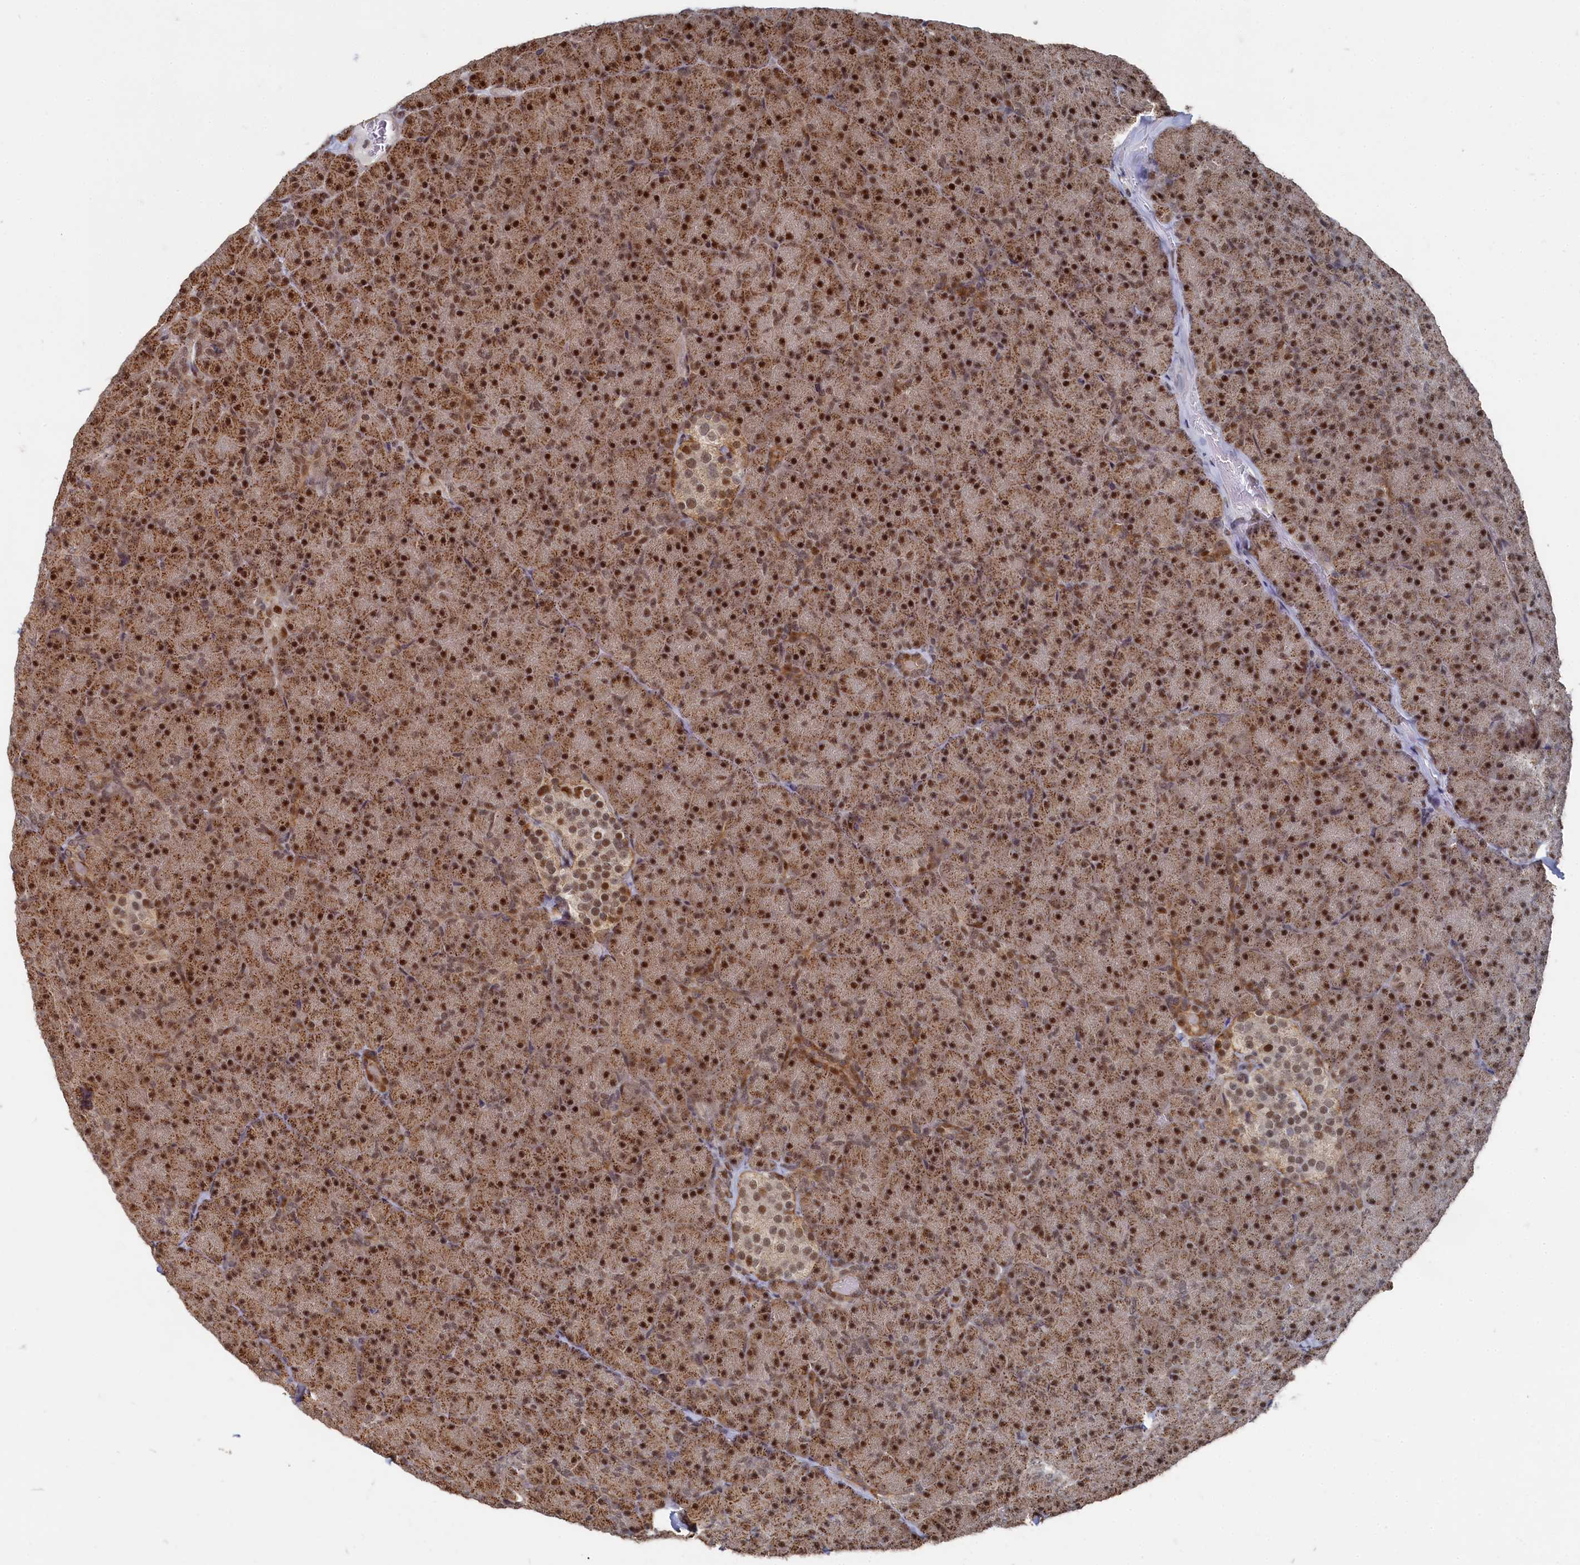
{"staining": {"intensity": "strong", "quantity": ">75%", "location": "cytoplasmic/membranous,nuclear"}, "tissue": "pancreas", "cell_type": "Exocrine glandular cells", "image_type": "normal", "snomed": [{"axis": "morphology", "description": "Normal tissue, NOS"}, {"axis": "topography", "description": "Pancreas"}], "caption": "This is a histology image of IHC staining of unremarkable pancreas, which shows strong positivity in the cytoplasmic/membranous,nuclear of exocrine glandular cells.", "gene": "BUB3", "patient": {"sex": "male", "age": 36}}